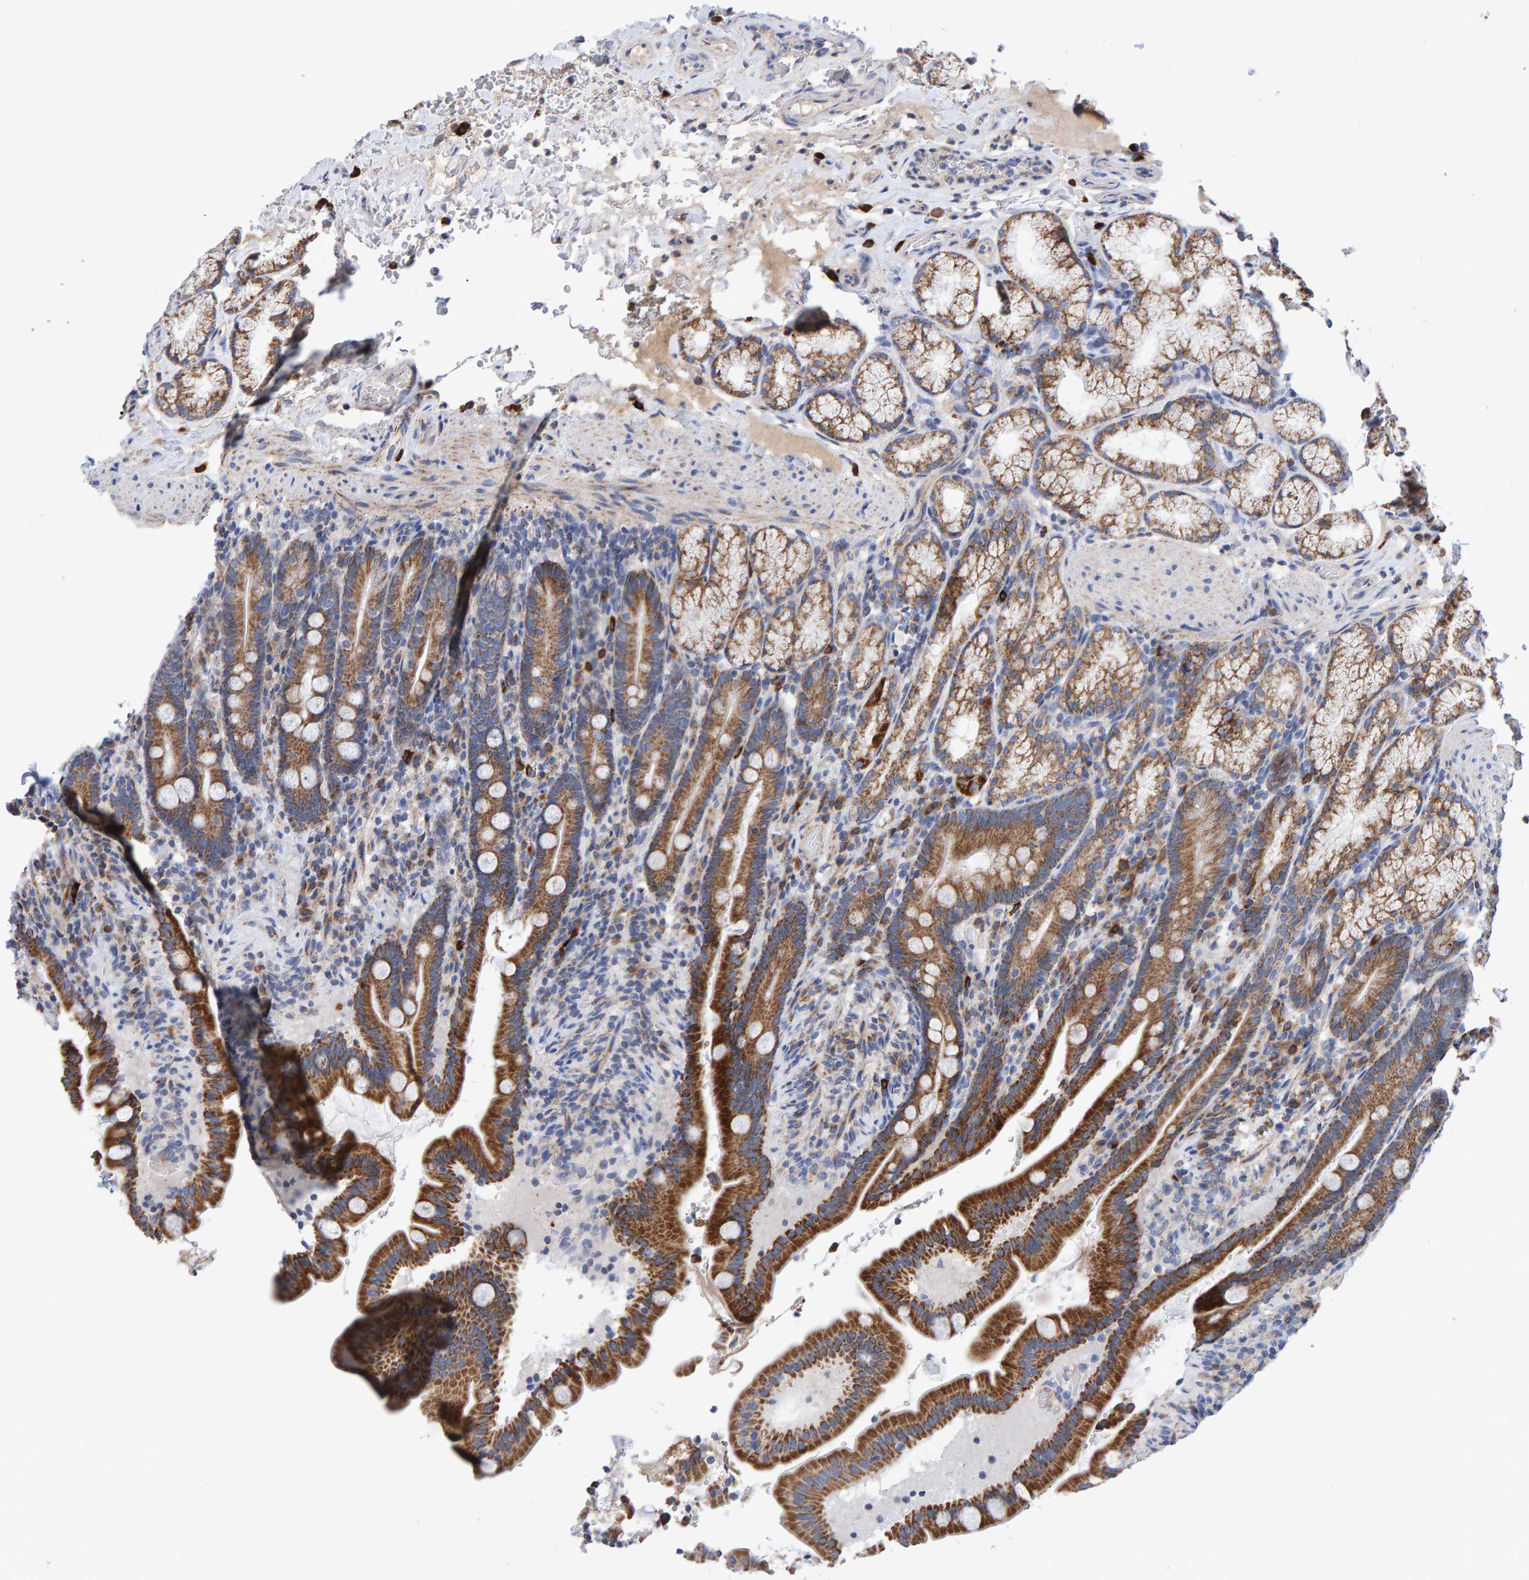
{"staining": {"intensity": "strong", "quantity": ">75%", "location": "cytoplasmic/membranous"}, "tissue": "duodenum", "cell_type": "Glandular cells", "image_type": "normal", "snomed": [{"axis": "morphology", "description": "Normal tissue, NOS"}, {"axis": "topography", "description": "Duodenum"}], "caption": "Immunohistochemical staining of unremarkable duodenum shows >75% levels of strong cytoplasmic/membranous protein staining in approximately >75% of glandular cells.", "gene": "EFR3A", "patient": {"sex": "male", "age": 54}}